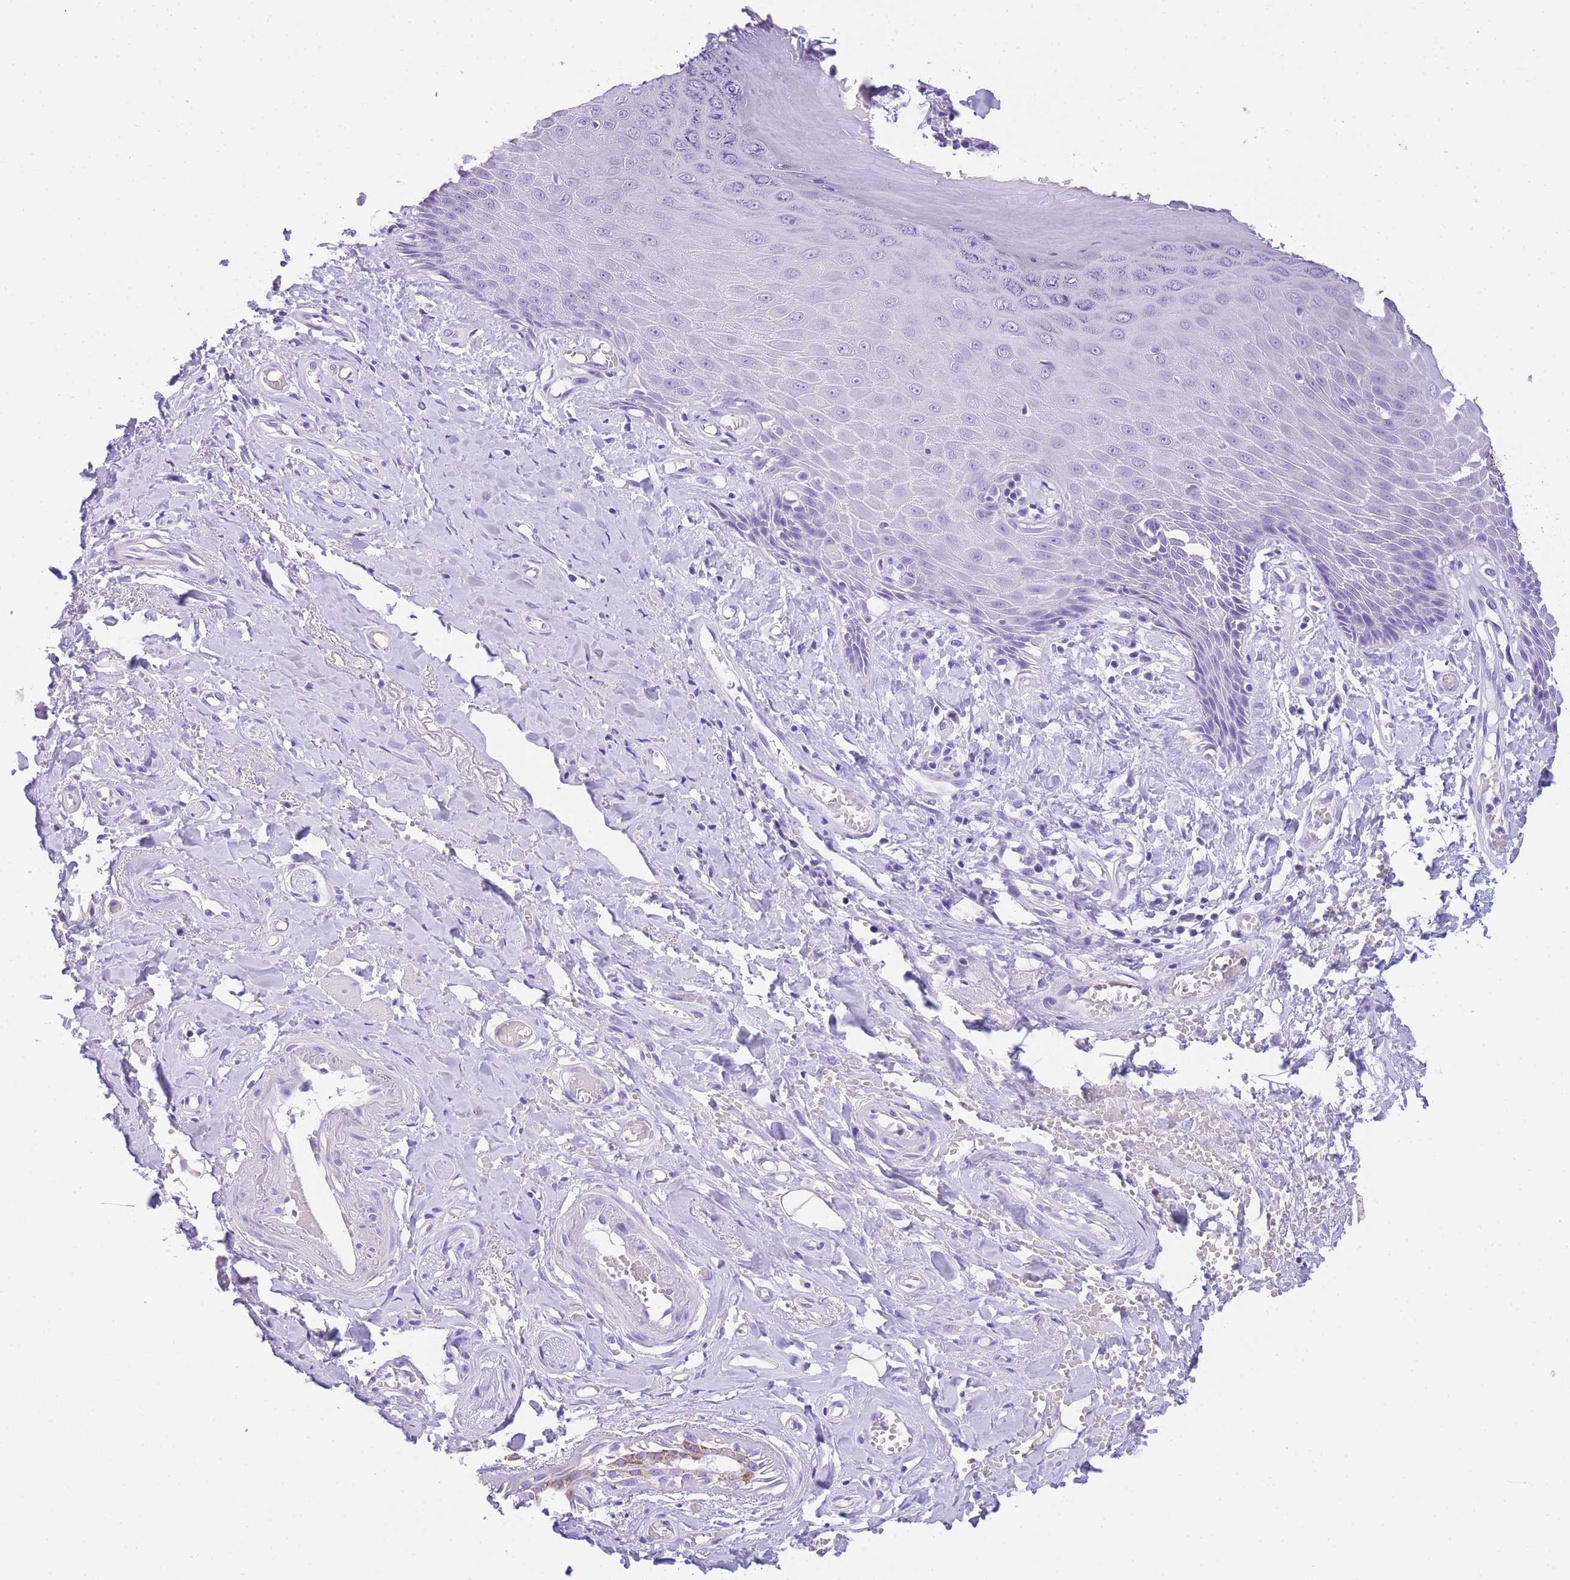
{"staining": {"intensity": "moderate", "quantity": "25%-75%", "location": "cytoplasmic/membranous"}, "tissue": "skin", "cell_type": "Epidermal cells", "image_type": "normal", "snomed": [{"axis": "morphology", "description": "Normal tissue, NOS"}, {"axis": "topography", "description": "Anal"}], "caption": "Benign skin exhibits moderate cytoplasmic/membranous positivity in about 25%-75% of epidermal cells (DAB IHC with brightfield microscopy, high magnification)..", "gene": "NKD2", "patient": {"sex": "male", "age": 78}}